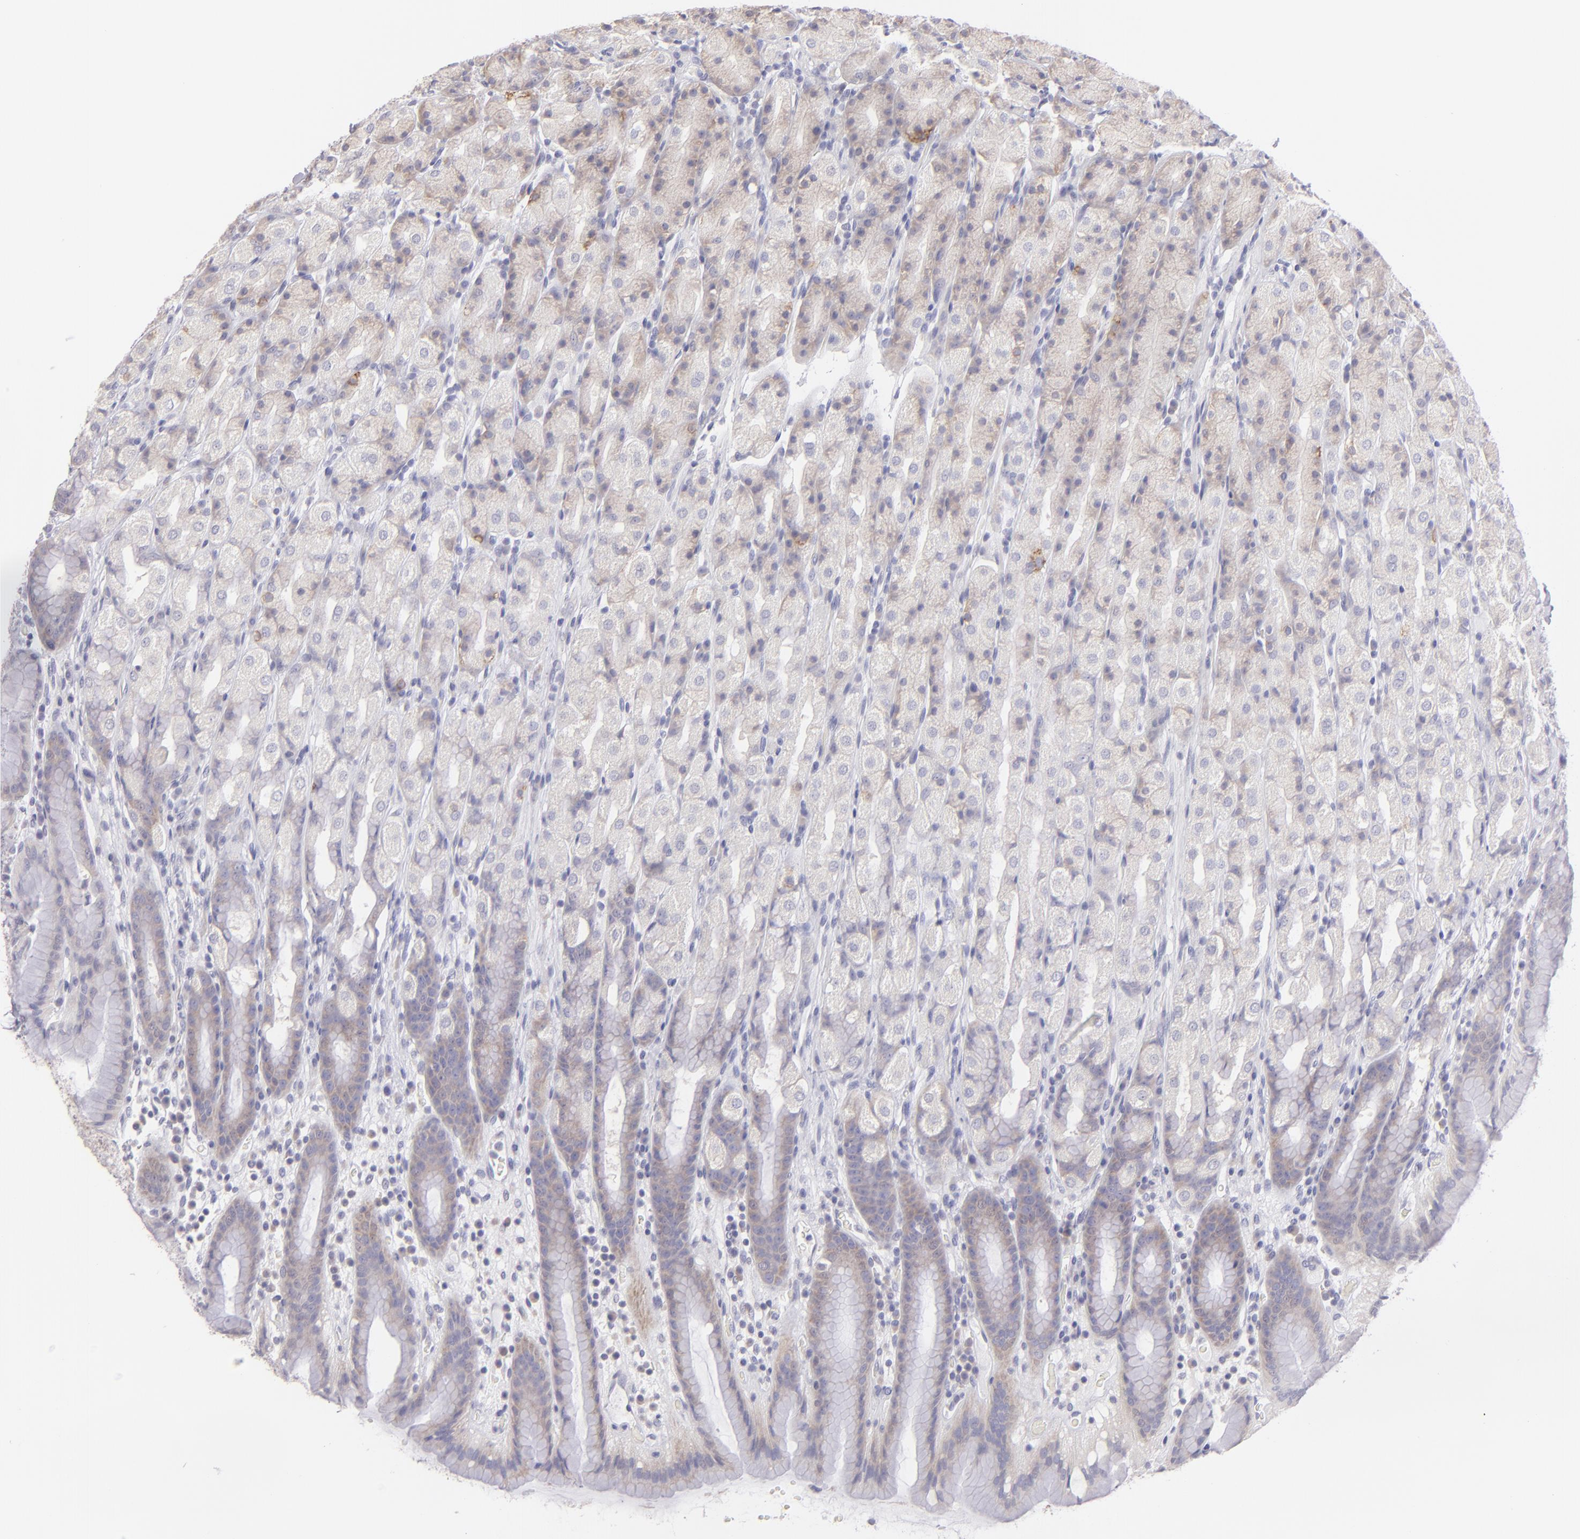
{"staining": {"intensity": "weak", "quantity": "<25%", "location": "cytoplasmic/membranous"}, "tissue": "stomach", "cell_type": "Glandular cells", "image_type": "normal", "snomed": [{"axis": "morphology", "description": "Normal tissue, NOS"}, {"axis": "topography", "description": "Stomach, upper"}], "caption": "An image of human stomach is negative for staining in glandular cells. (DAB (3,3'-diaminobenzidine) immunohistochemistry (IHC) with hematoxylin counter stain).", "gene": "CLDN4", "patient": {"sex": "male", "age": 68}}